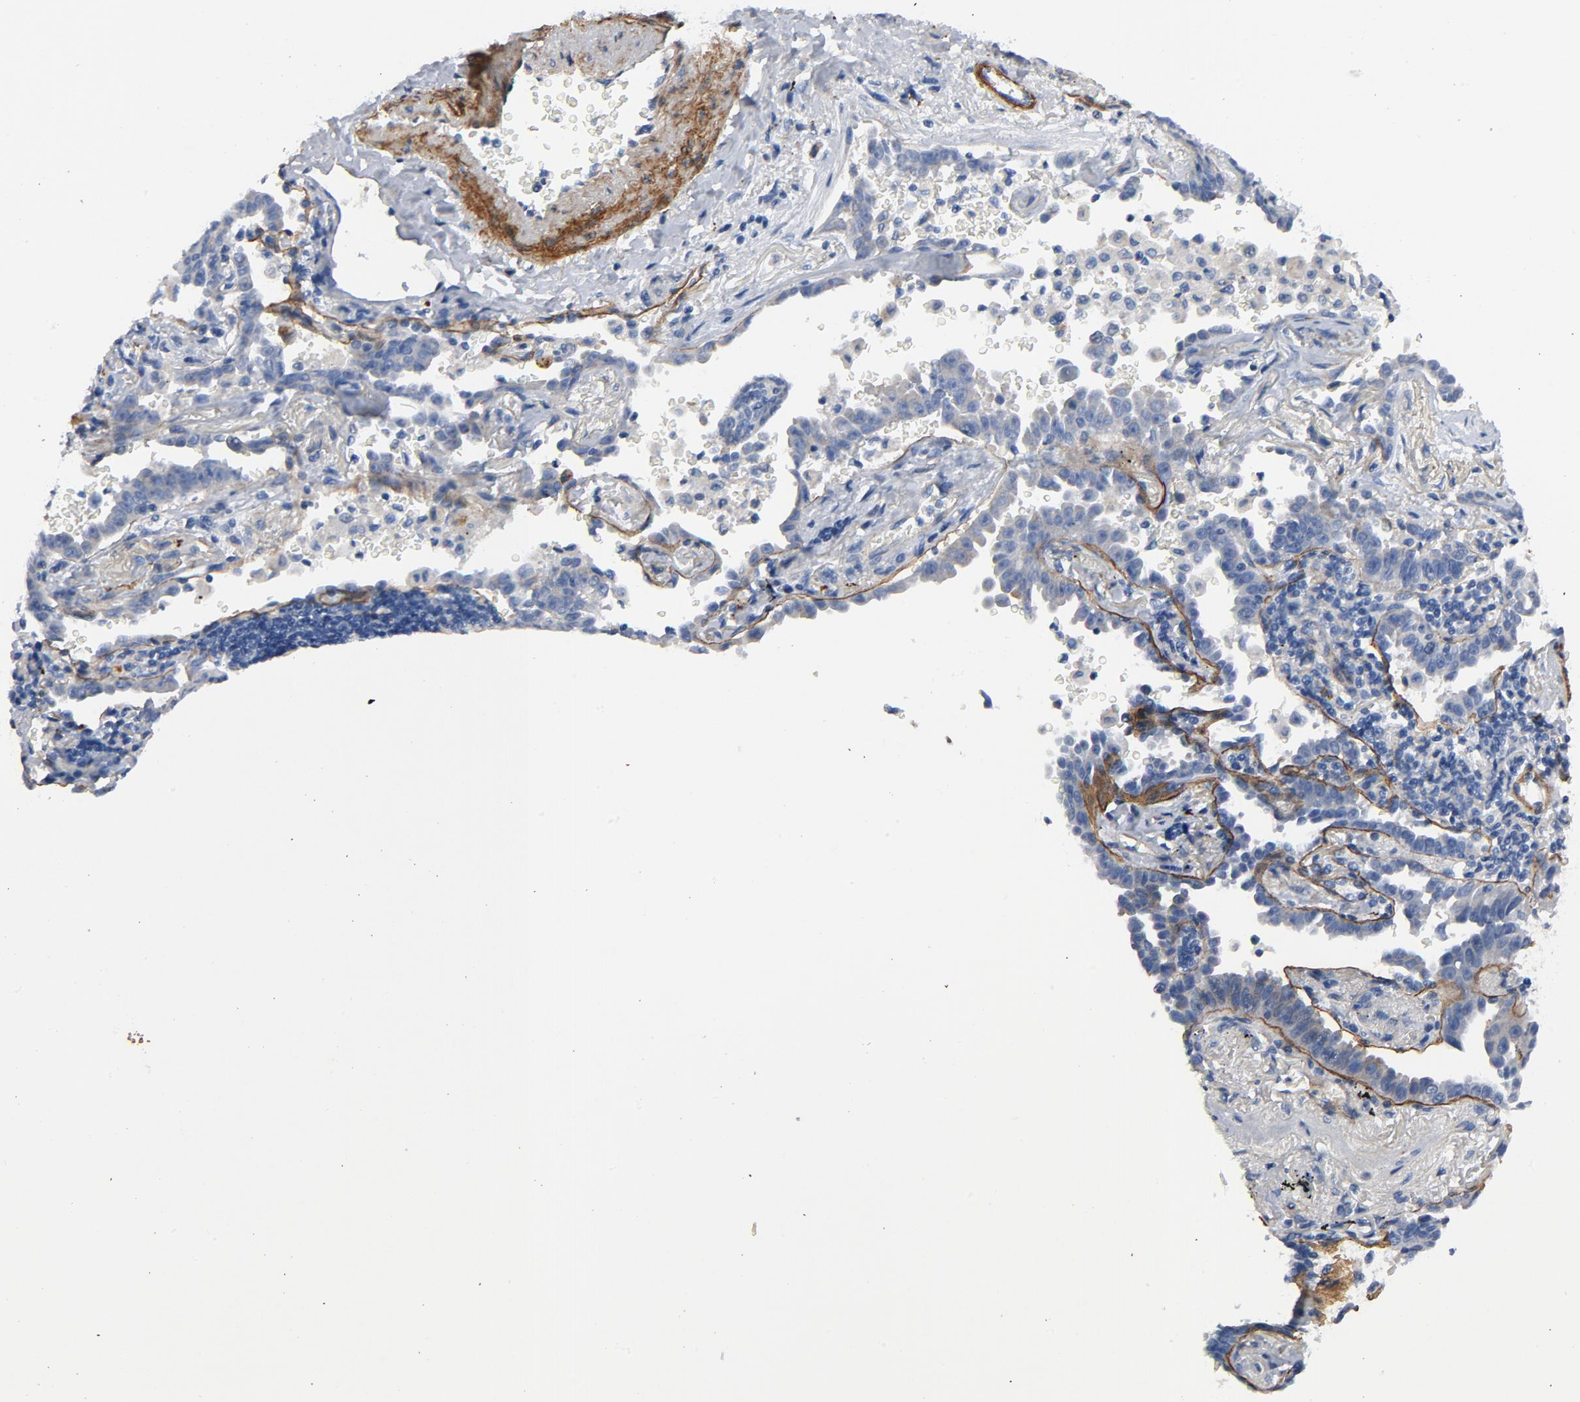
{"staining": {"intensity": "negative", "quantity": "none", "location": "none"}, "tissue": "lung cancer", "cell_type": "Tumor cells", "image_type": "cancer", "snomed": [{"axis": "morphology", "description": "Adenocarcinoma, NOS"}, {"axis": "topography", "description": "Lung"}], "caption": "Tumor cells show no significant protein staining in lung cancer. The staining was performed using DAB (3,3'-diaminobenzidine) to visualize the protein expression in brown, while the nuclei were stained in blue with hematoxylin (Magnification: 20x).", "gene": "LAMC1", "patient": {"sex": "female", "age": 64}}